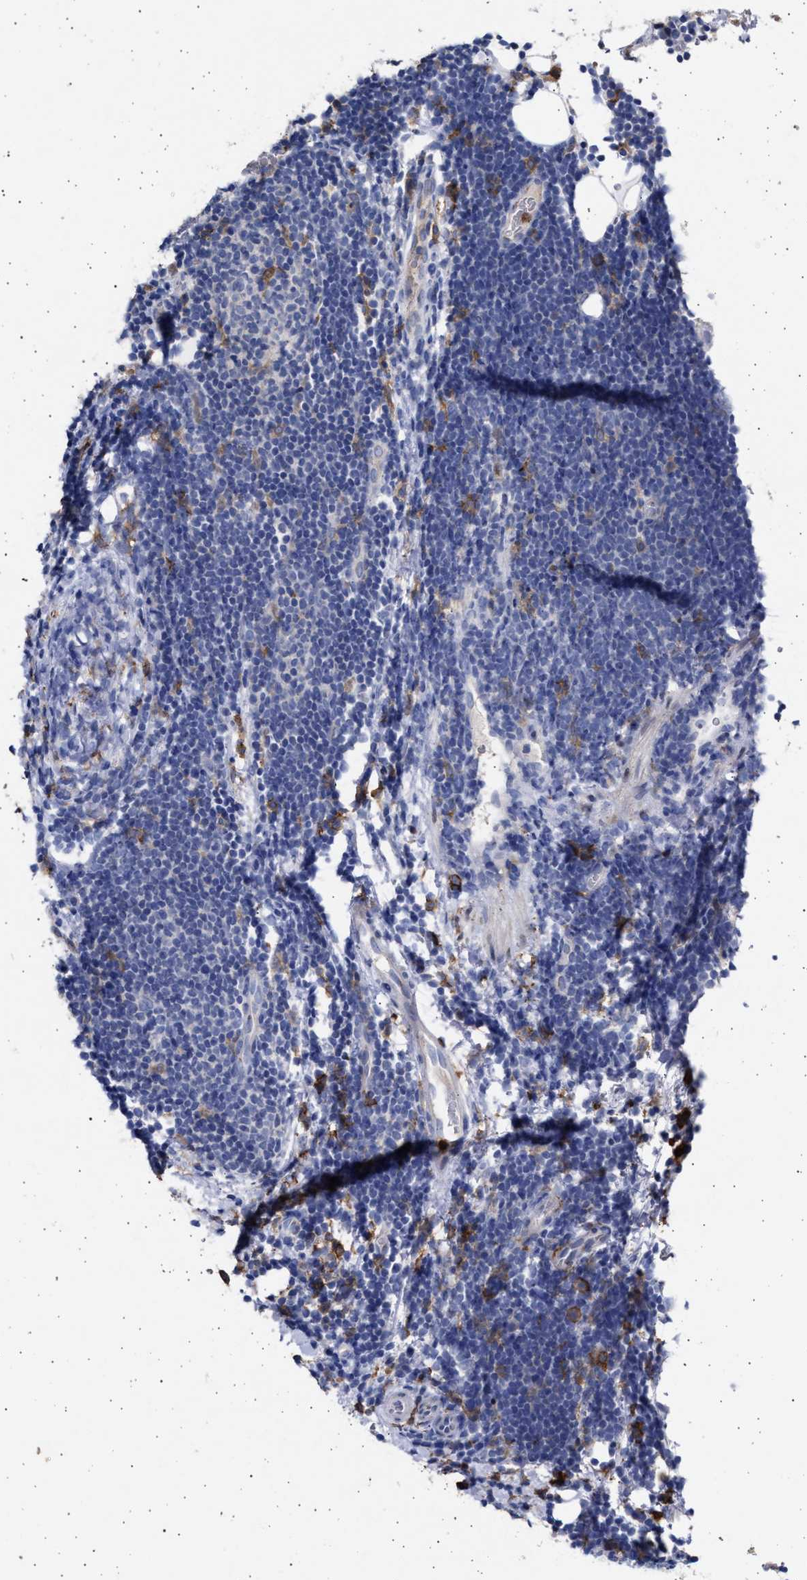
{"staining": {"intensity": "negative", "quantity": "none", "location": "none"}, "tissue": "lymphoma", "cell_type": "Tumor cells", "image_type": "cancer", "snomed": [{"axis": "morphology", "description": "Malignant lymphoma, non-Hodgkin's type, Low grade"}, {"axis": "topography", "description": "Lymph node"}], "caption": "Immunohistochemistry micrograph of neoplastic tissue: lymphoma stained with DAB (3,3'-diaminobenzidine) demonstrates no significant protein positivity in tumor cells.", "gene": "FCER1A", "patient": {"sex": "male", "age": 83}}